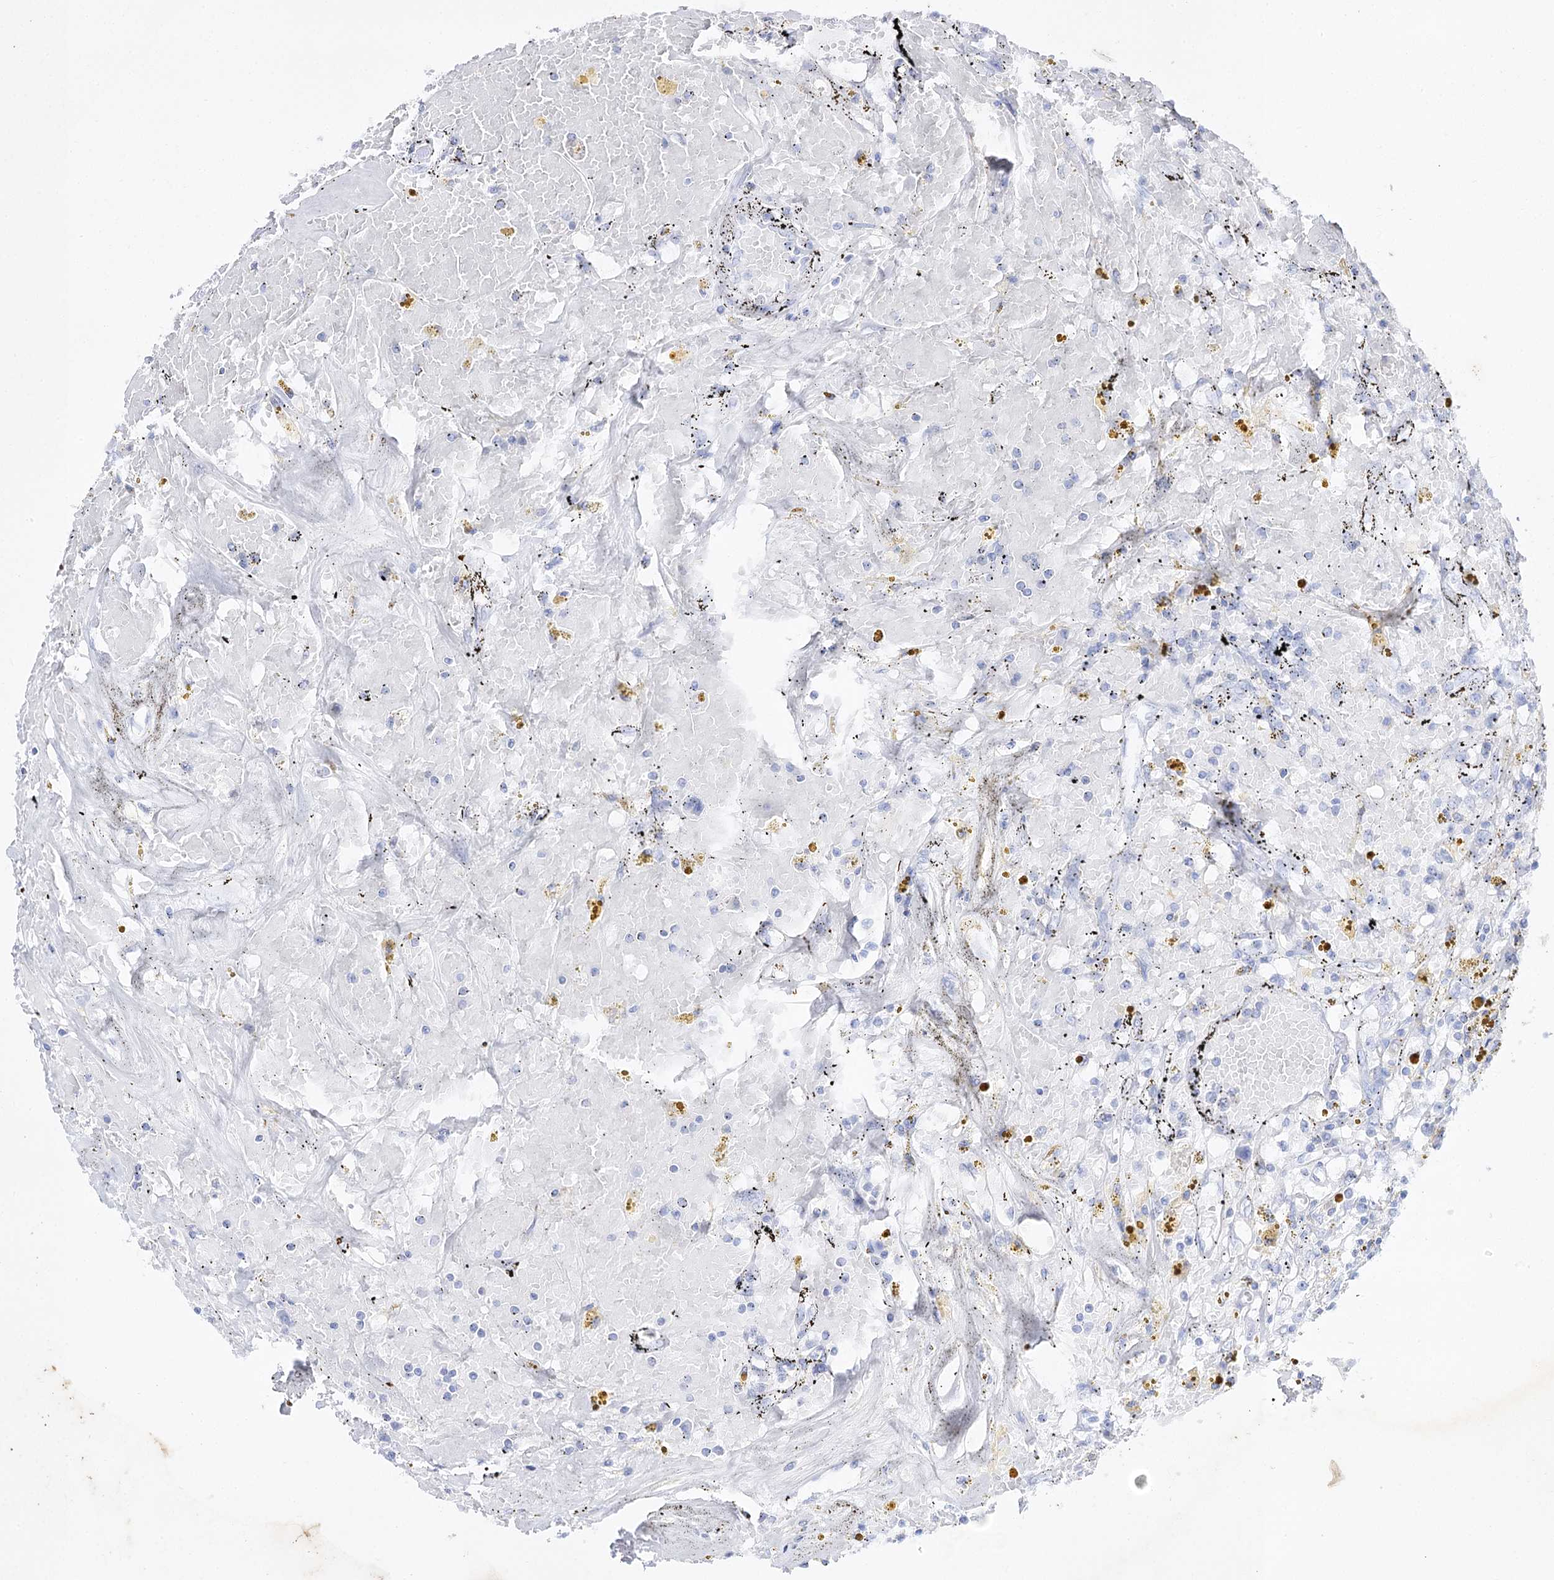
{"staining": {"intensity": "negative", "quantity": "none", "location": "none"}, "tissue": "renal cancer", "cell_type": "Tumor cells", "image_type": "cancer", "snomed": [{"axis": "morphology", "description": "Adenocarcinoma, NOS"}, {"axis": "topography", "description": "Kidney"}], "caption": "High magnification brightfield microscopy of renal cancer stained with DAB (brown) and counterstained with hematoxylin (blue): tumor cells show no significant expression. The staining was performed using DAB to visualize the protein expression in brown, while the nuclei were stained in blue with hematoxylin (Magnification: 20x).", "gene": "C11orf80", "patient": {"sex": "male", "age": 56}}